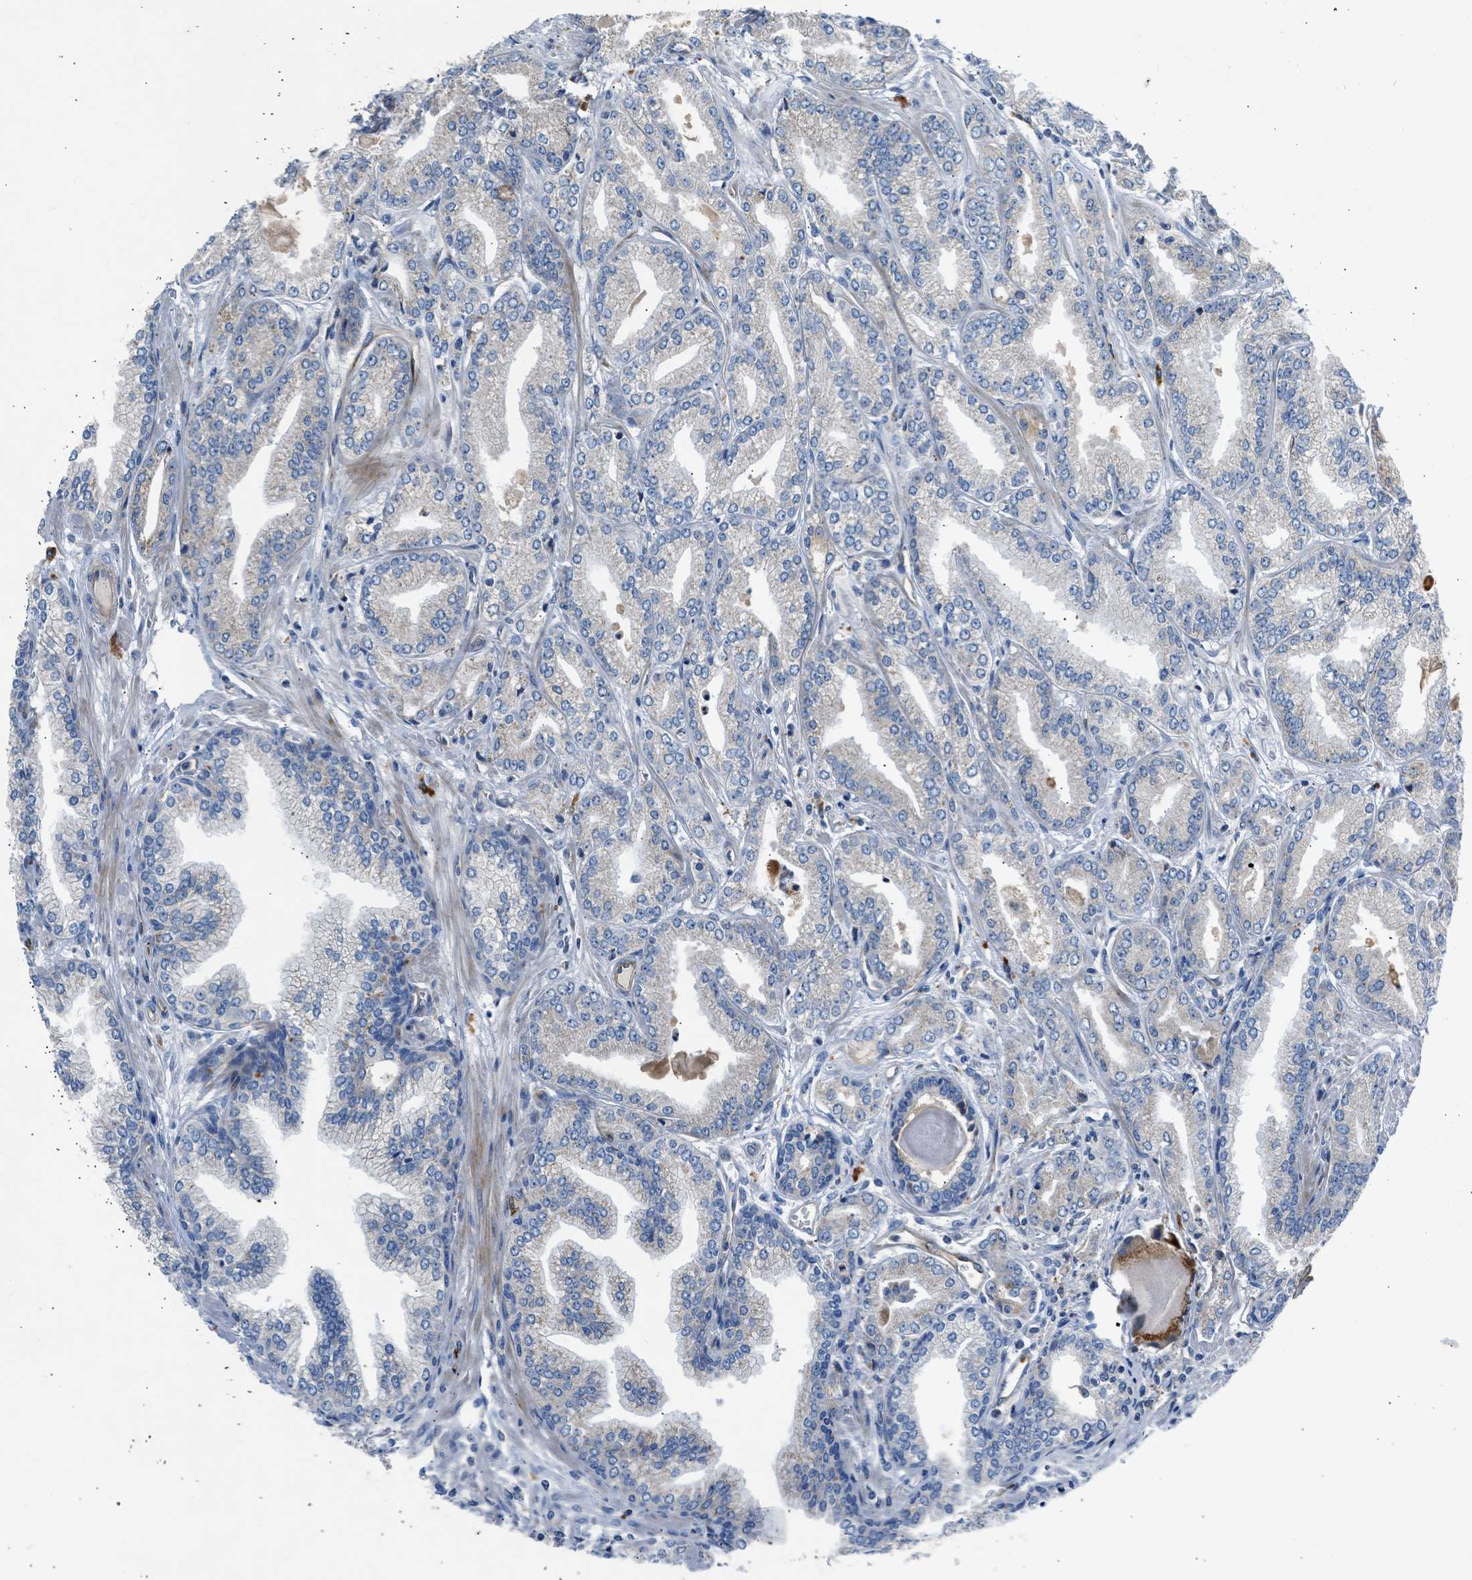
{"staining": {"intensity": "negative", "quantity": "none", "location": "none"}, "tissue": "prostate cancer", "cell_type": "Tumor cells", "image_type": "cancer", "snomed": [{"axis": "morphology", "description": "Adenocarcinoma, Low grade"}, {"axis": "topography", "description": "Prostate"}], "caption": "An immunohistochemistry (IHC) histopathology image of adenocarcinoma (low-grade) (prostate) is shown. There is no staining in tumor cells of adenocarcinoma (low-grade) (prostate).", "gene": "ULK4", "patient": {"sex": "male", "age": 52}}